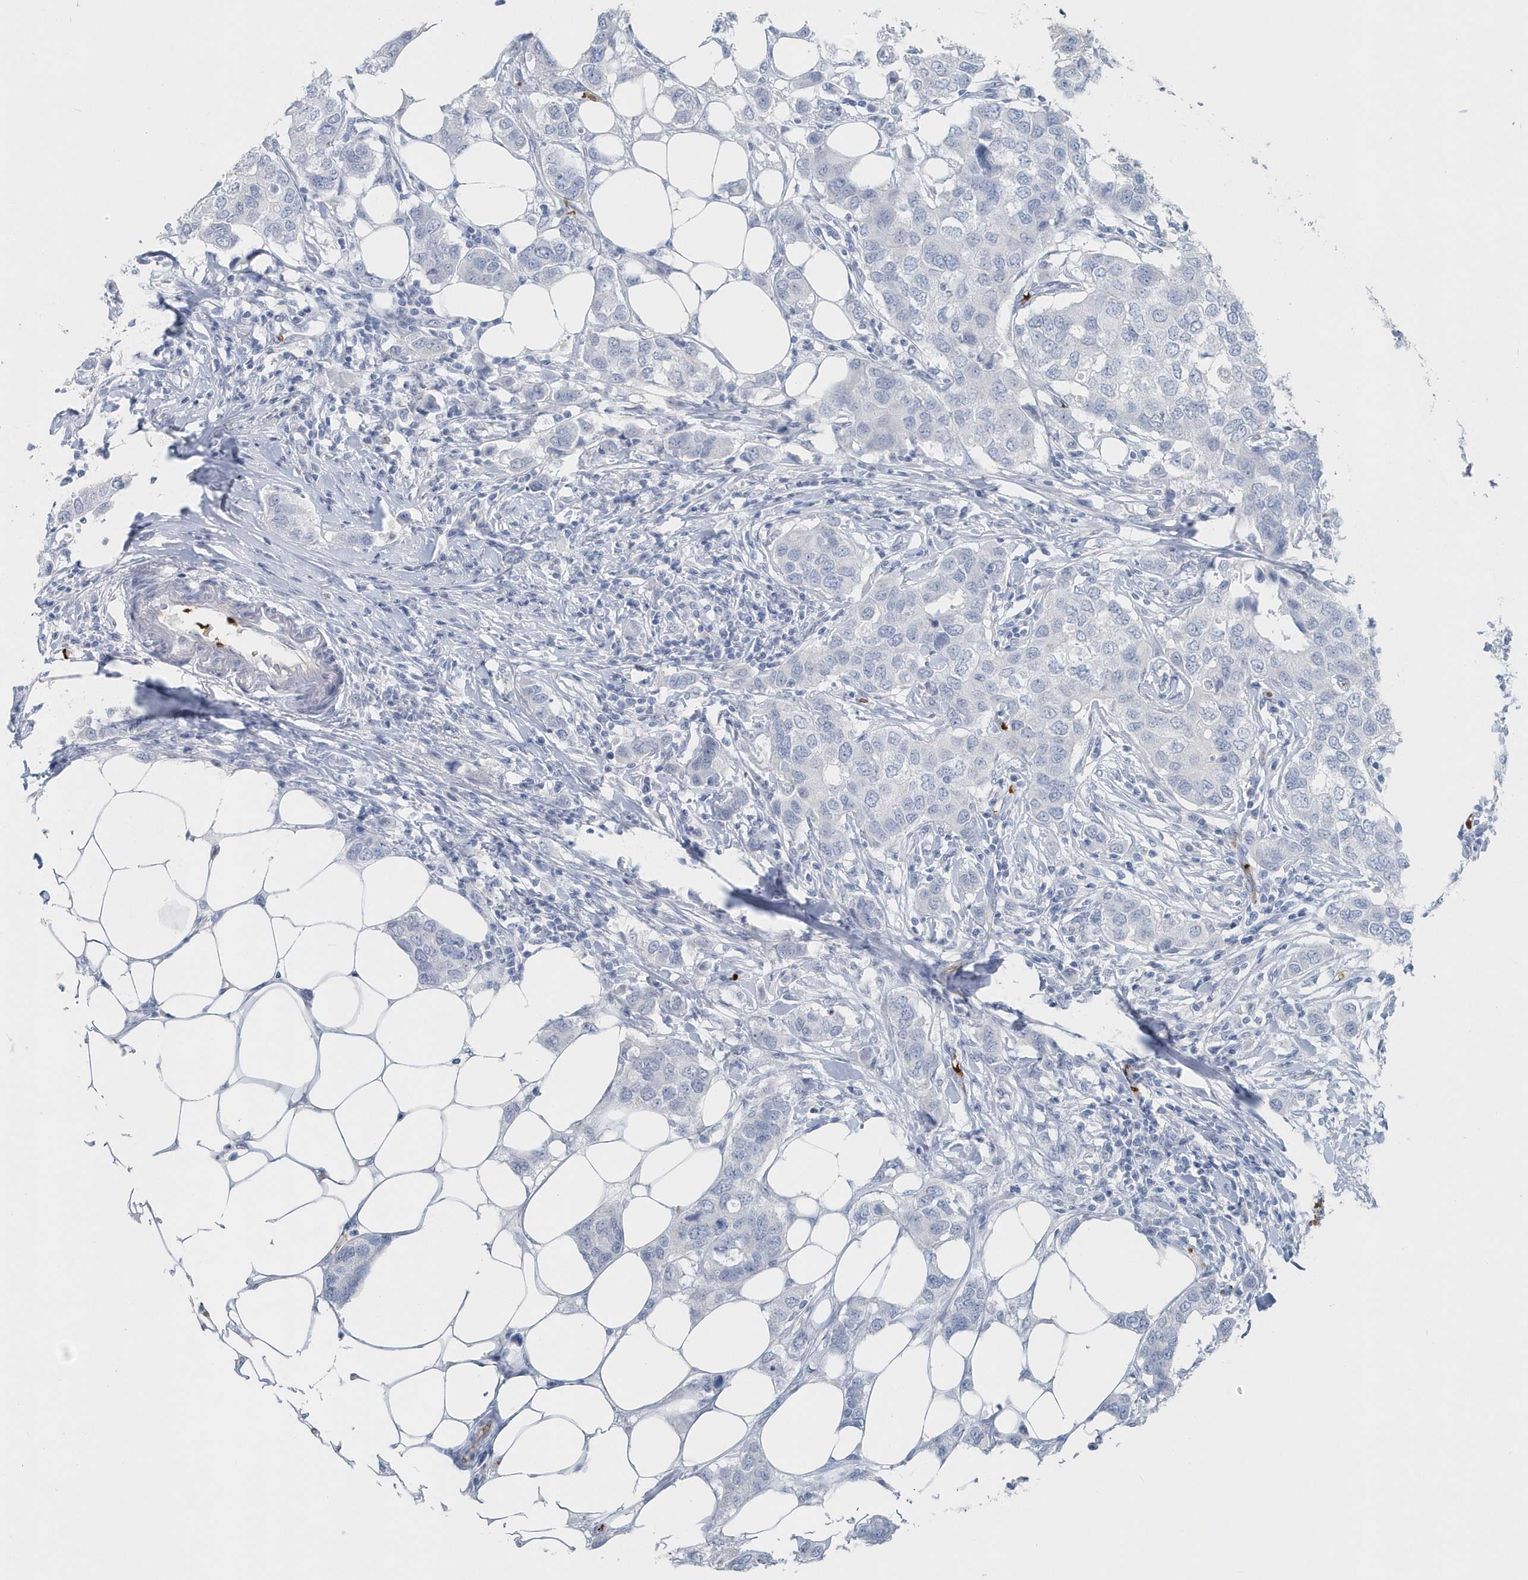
{"staining": {"intensity": "negative", "quantity": "none", "location": "none"}, "tissue": "breast cancer", "cell_type": "Tumor cells", "image_type": "cancer", "snomed": [{"axis": "morphology", "description": "Duct carcinoma"}, {"axis": "topography", "description": "Breast"}], "caption": "Immunohistochemistry of human breast cancer (intraductal carcinoma) exhibits no staining in tumor cells.", "gene": "HBA2", "patient": {"sex": "female", "age": 50}}